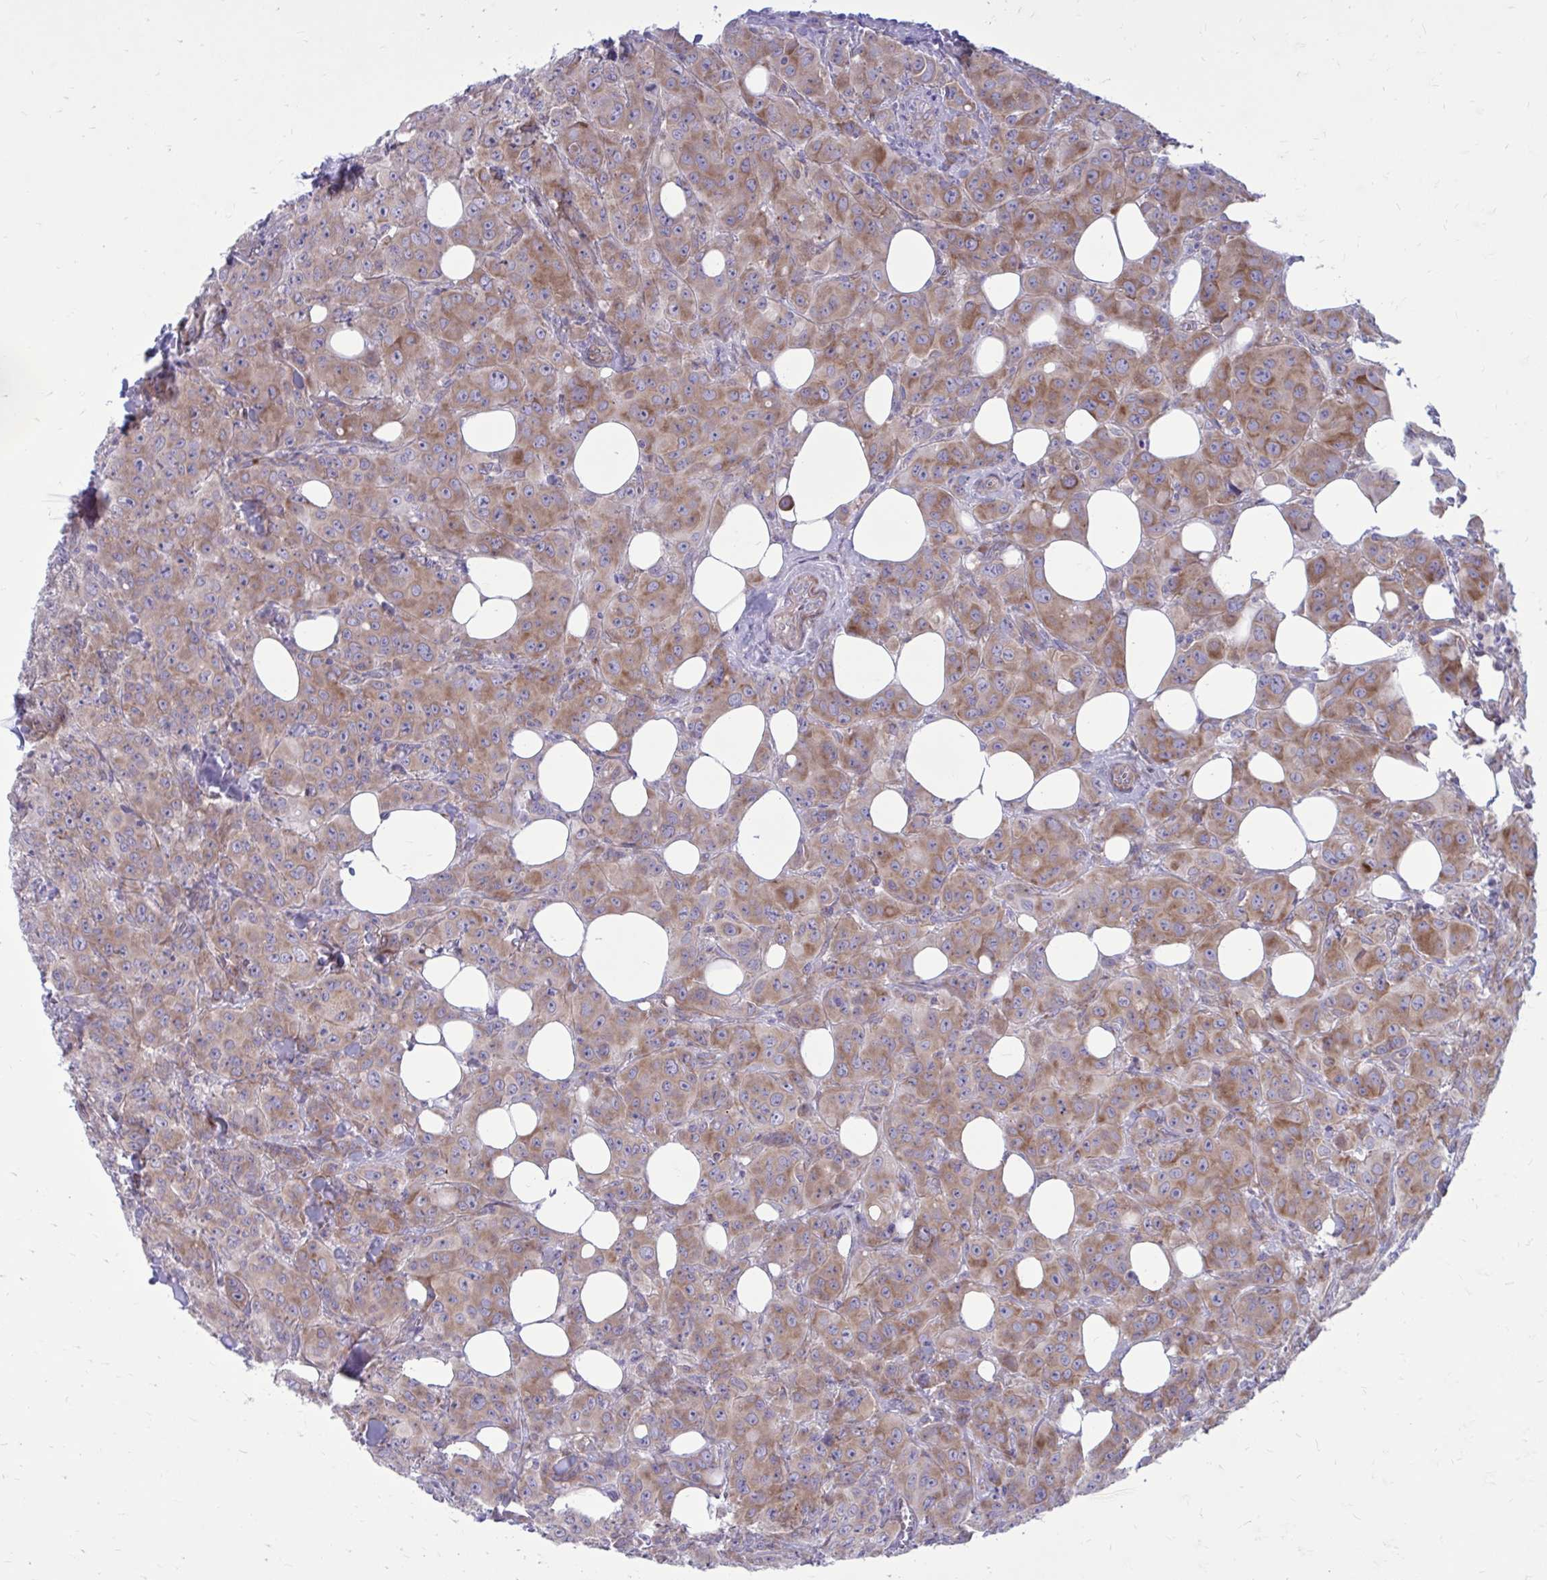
{"staining": {"intensity": "moderate", "quantity": "25%-75%", "location": "cytoplasmic/membranous"}, "tissue": "breast cancer", "cell_type": "Tumor cells", "image_type": "cancer", "snomed": [{"axis": "morphology", "description": "Normal tissue, NOS"}, {"axis": "morphology", "description": "Duct carcinoma"}, {"axis": "topography", "description": "Breast"}], "caption": "Breast infiltrating ductal carcinoma stained with a protein marker reveals moderate staining in tumor cells.", "gene": "GIGYF2", "patient": {"sex": "female", "age": 43}}